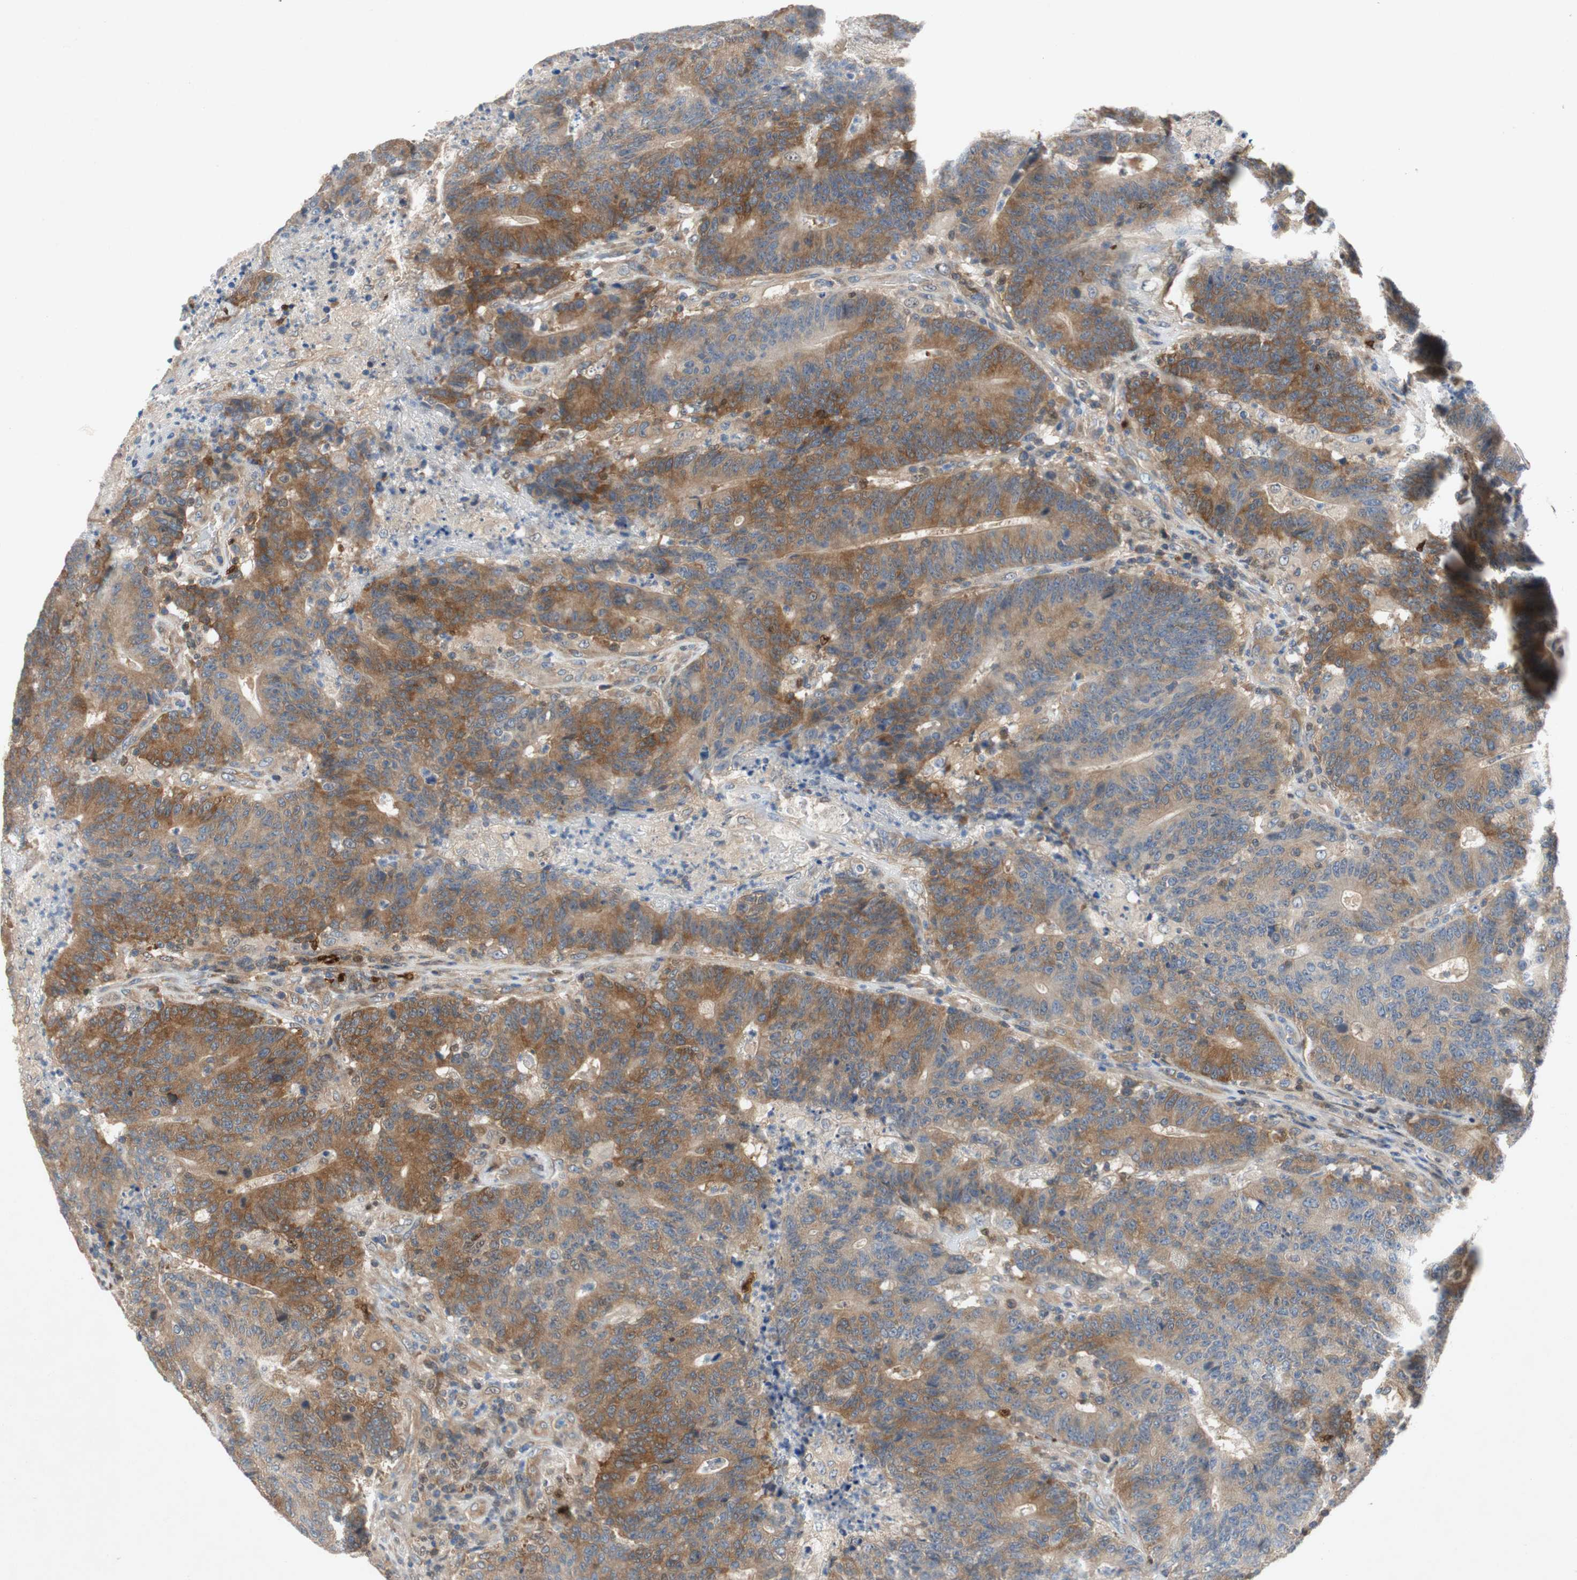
{"staining": {"intensity": "moderate", "quantity": "25%-75%", "location": "cytoplasmic/membranous"}, "tissue": "colorectal cancer", "cell_type": "Tumor cells", "image_type": "cancer", "snomed": [{"axis": "morphology", "description": "Normal tissue, NOS"}, {"axis": "morphology", "description": "Adenocarcinoma, NOS"}, {"axis": "topography", "description": "Colon"}], "caption": "Colorectal adenocarcinoma was stained to show a protein in brown. There is medium levels of moderate cytoplasmic/membranous positivity in about 25%-75% of tumor cells.", "gene": "RELB", "patient": {"sex": "female", "age": 75}}